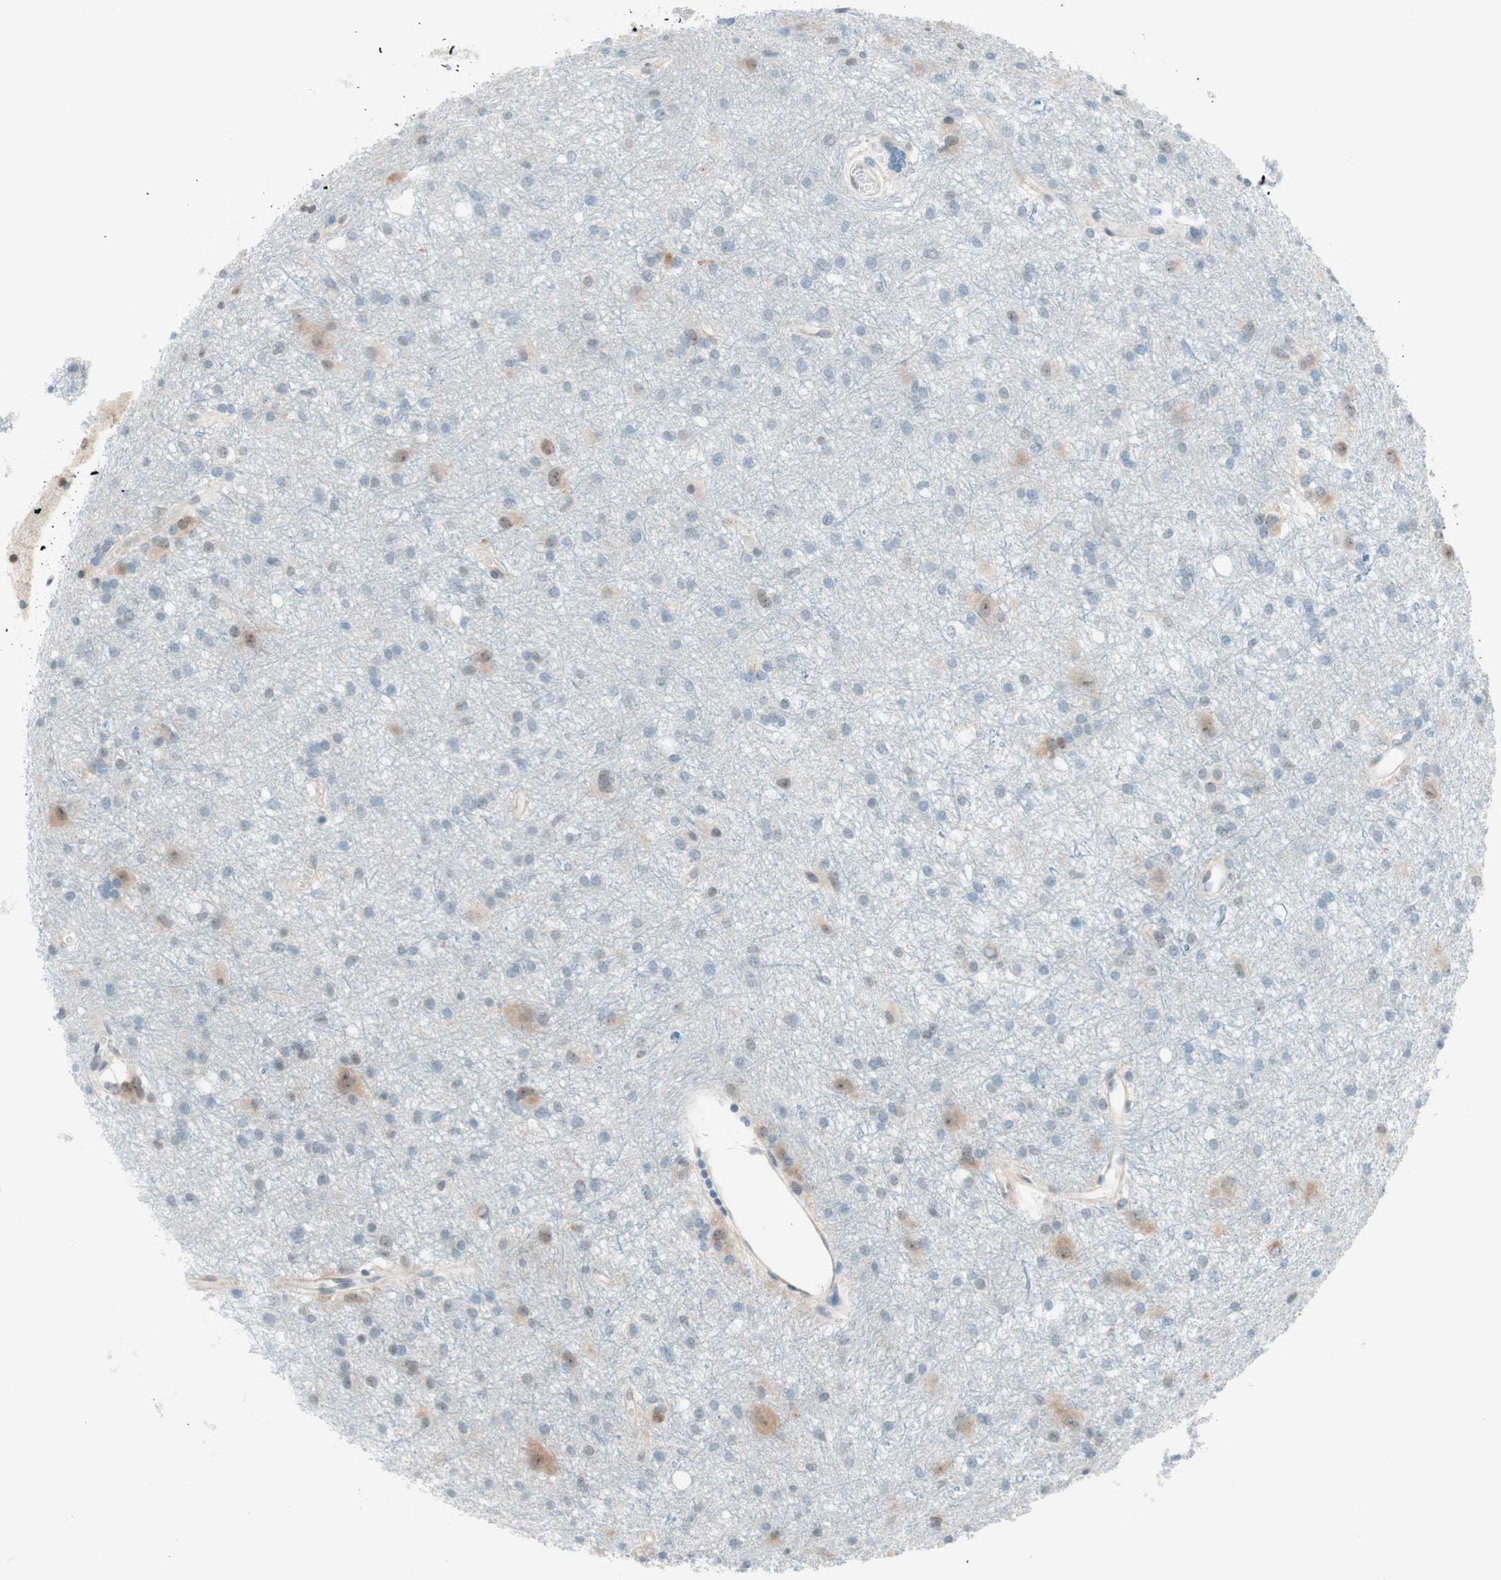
{"staining": {"intensity": "weak", "quantity": "<25%", "location": "cytoplasmic/membranous,nuclear"}, "tissue": "glioma", "cell_type": "Tumor cells", "image_type": "cancer", "snomed": [{"axis": "morphology", "description": "Glioma, malignant, High grade"}, {"axis": "topography", "description": "Brain"}], "caption": "Immunohistochemistry (IHC) photomicrograph of neoplastic tissue: human malignant high-grade glioma stained with DAB shows no significant protein positivity in tumor cells.", "gene": "JPH1", "patient": {"sex": "female", "age": 59}}